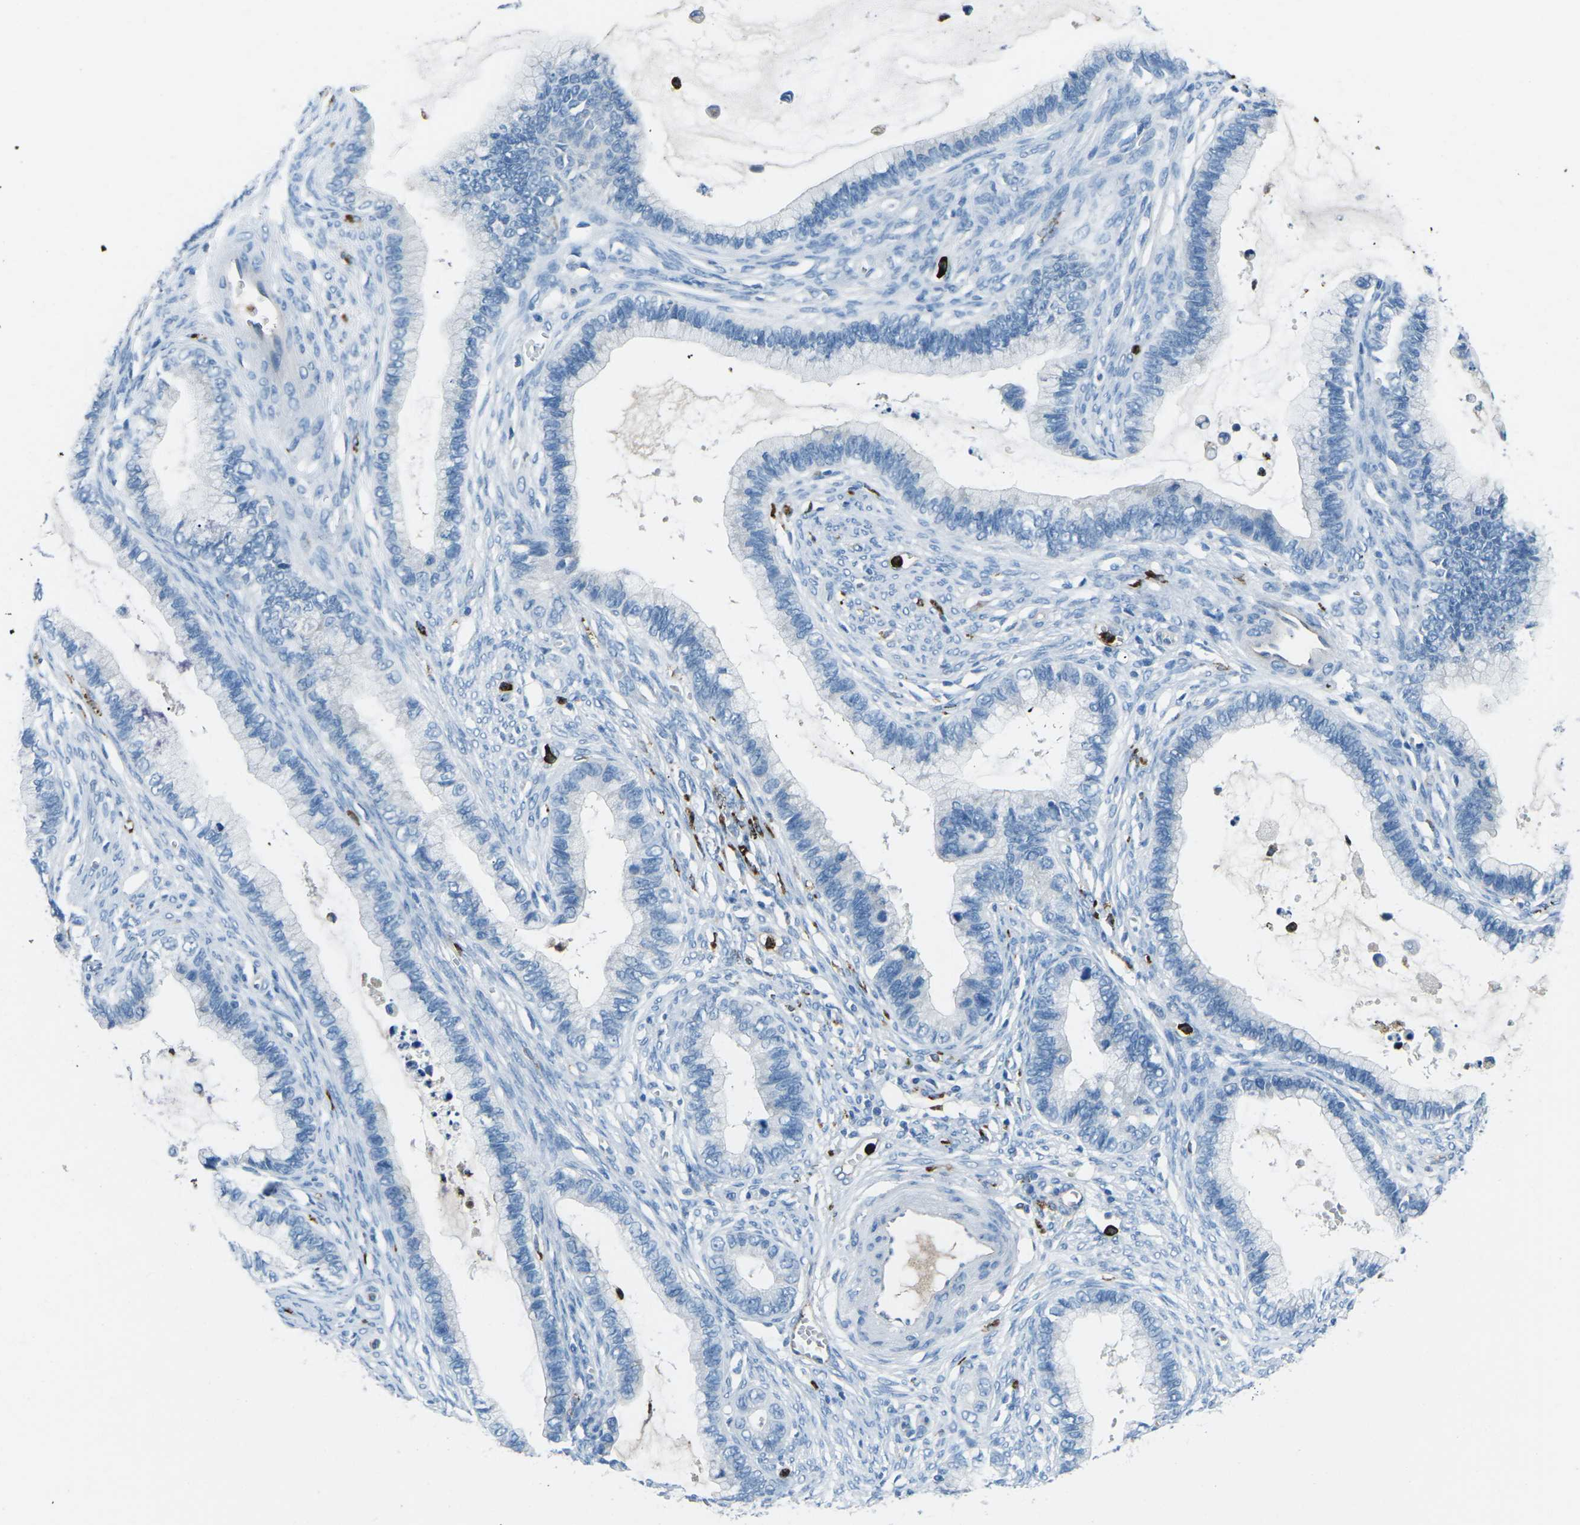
{"staining": {"intensity": "negative", "quantity": "none", "location": "none"}, "tissue": "cervical cancer", "cell_type": "Tumor cells", "image_type": "cancer", "snomed": [{"axis": "morphology", "description": "Adenocarcinoma, NOS"}, {"axis": "topography", "description": "Cervix"}], "caption": "Tumor cells are negative for brown protein staining in cervical cancer (adenocarcinoma). (DAB (3,3'-diaminobenzidine) IHC visualized using brightfield microscopy, high magnification).", "gene": "FCN1", "patient": {"sex": "female", "age": 44}}